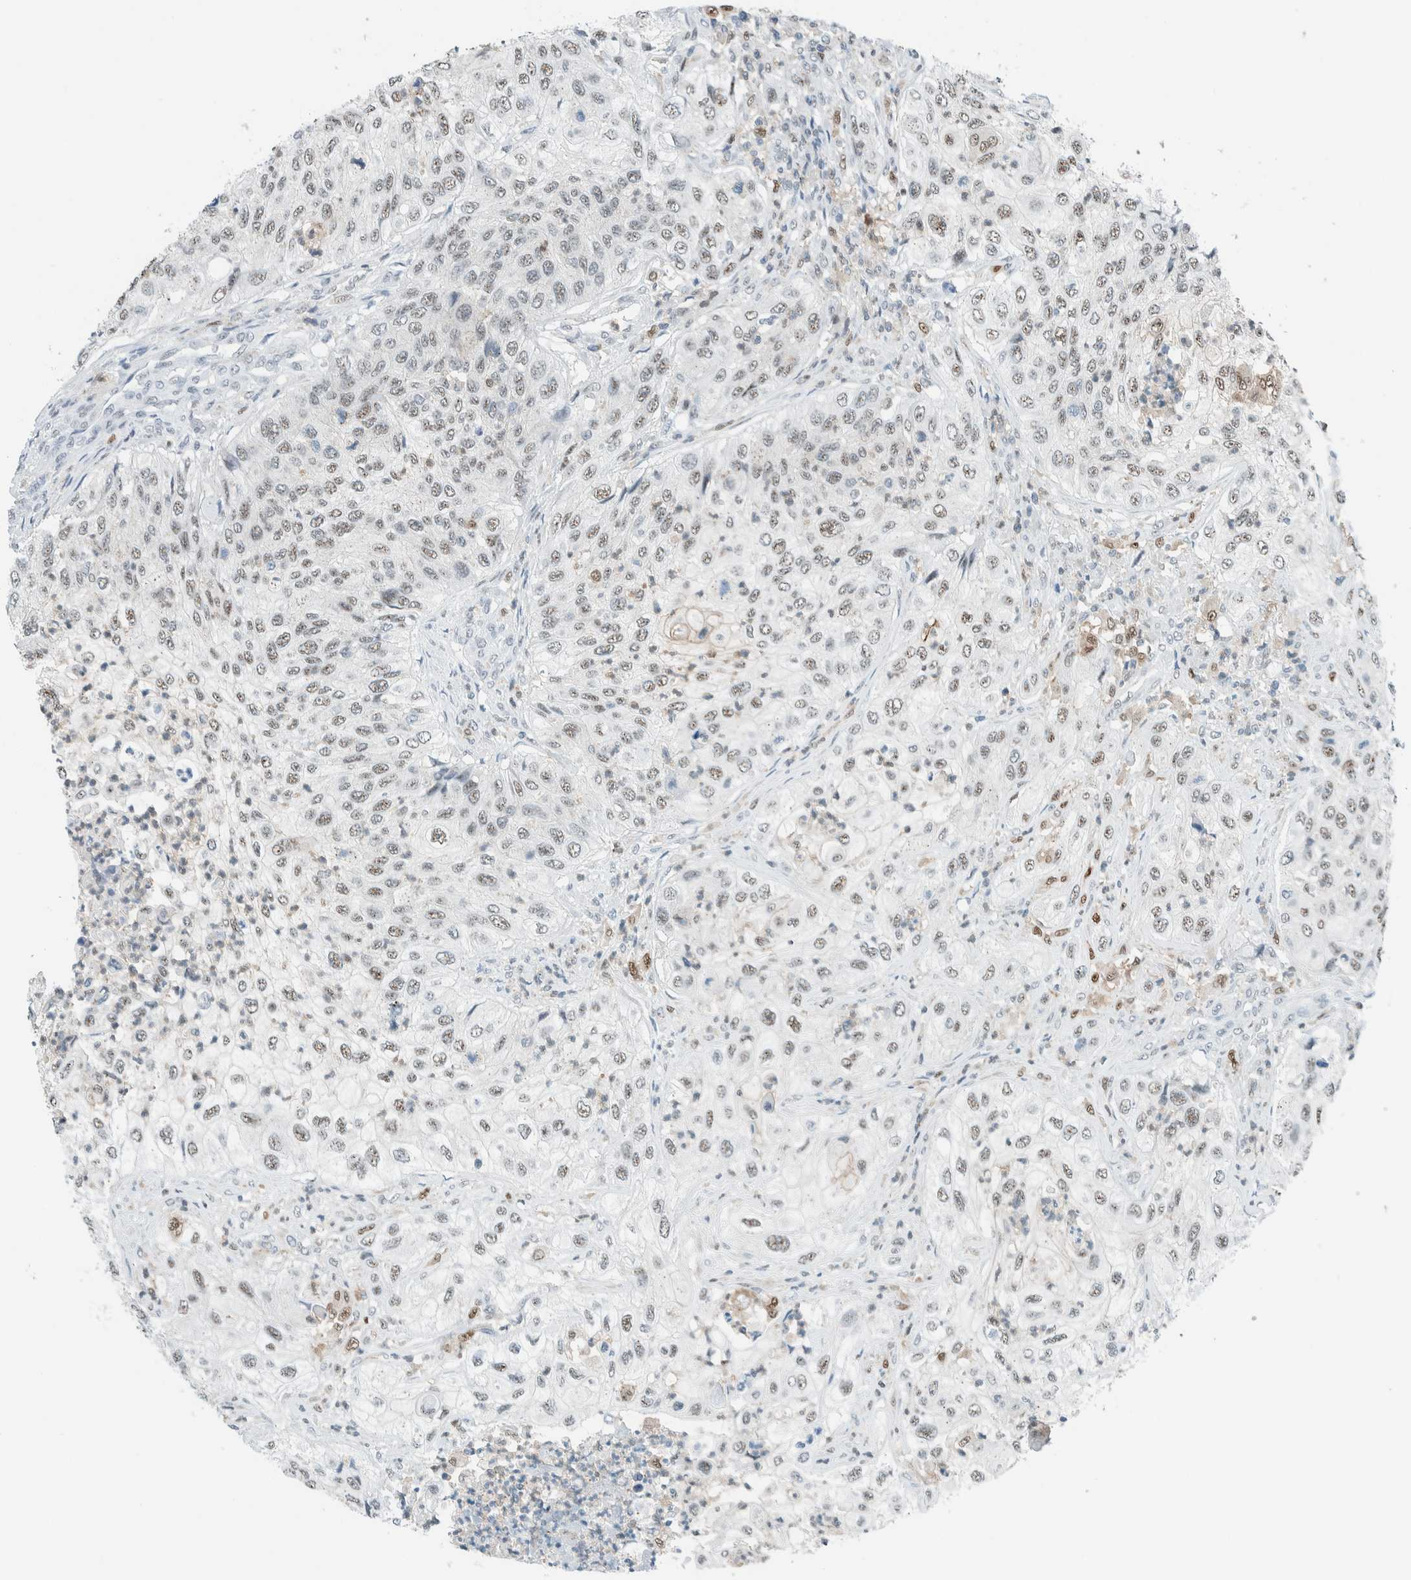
{"staining": {"intensity": "weak", "quantity": ">75%", "location": "nuclear"}, "tissue": "urothelial cancer", "cell_type": "Tumor cells", "image_type": "cancer", "snomed": [{"axis": "morphology", "description": "Urothelial carcinoma, High grade"}, {"axis": "topography", "description": "Urinary bladder"}], "caption": "DAB immunohistochemical staining of human high-grade urothelial carcinoma demonstrates weak nuclear protein expression in approximately >75% of tumor cells. (IHC, brightfield microscopy, high magnification).", "gene": "CYSRT1", "patient": {"sex": "female", "age": 60}}